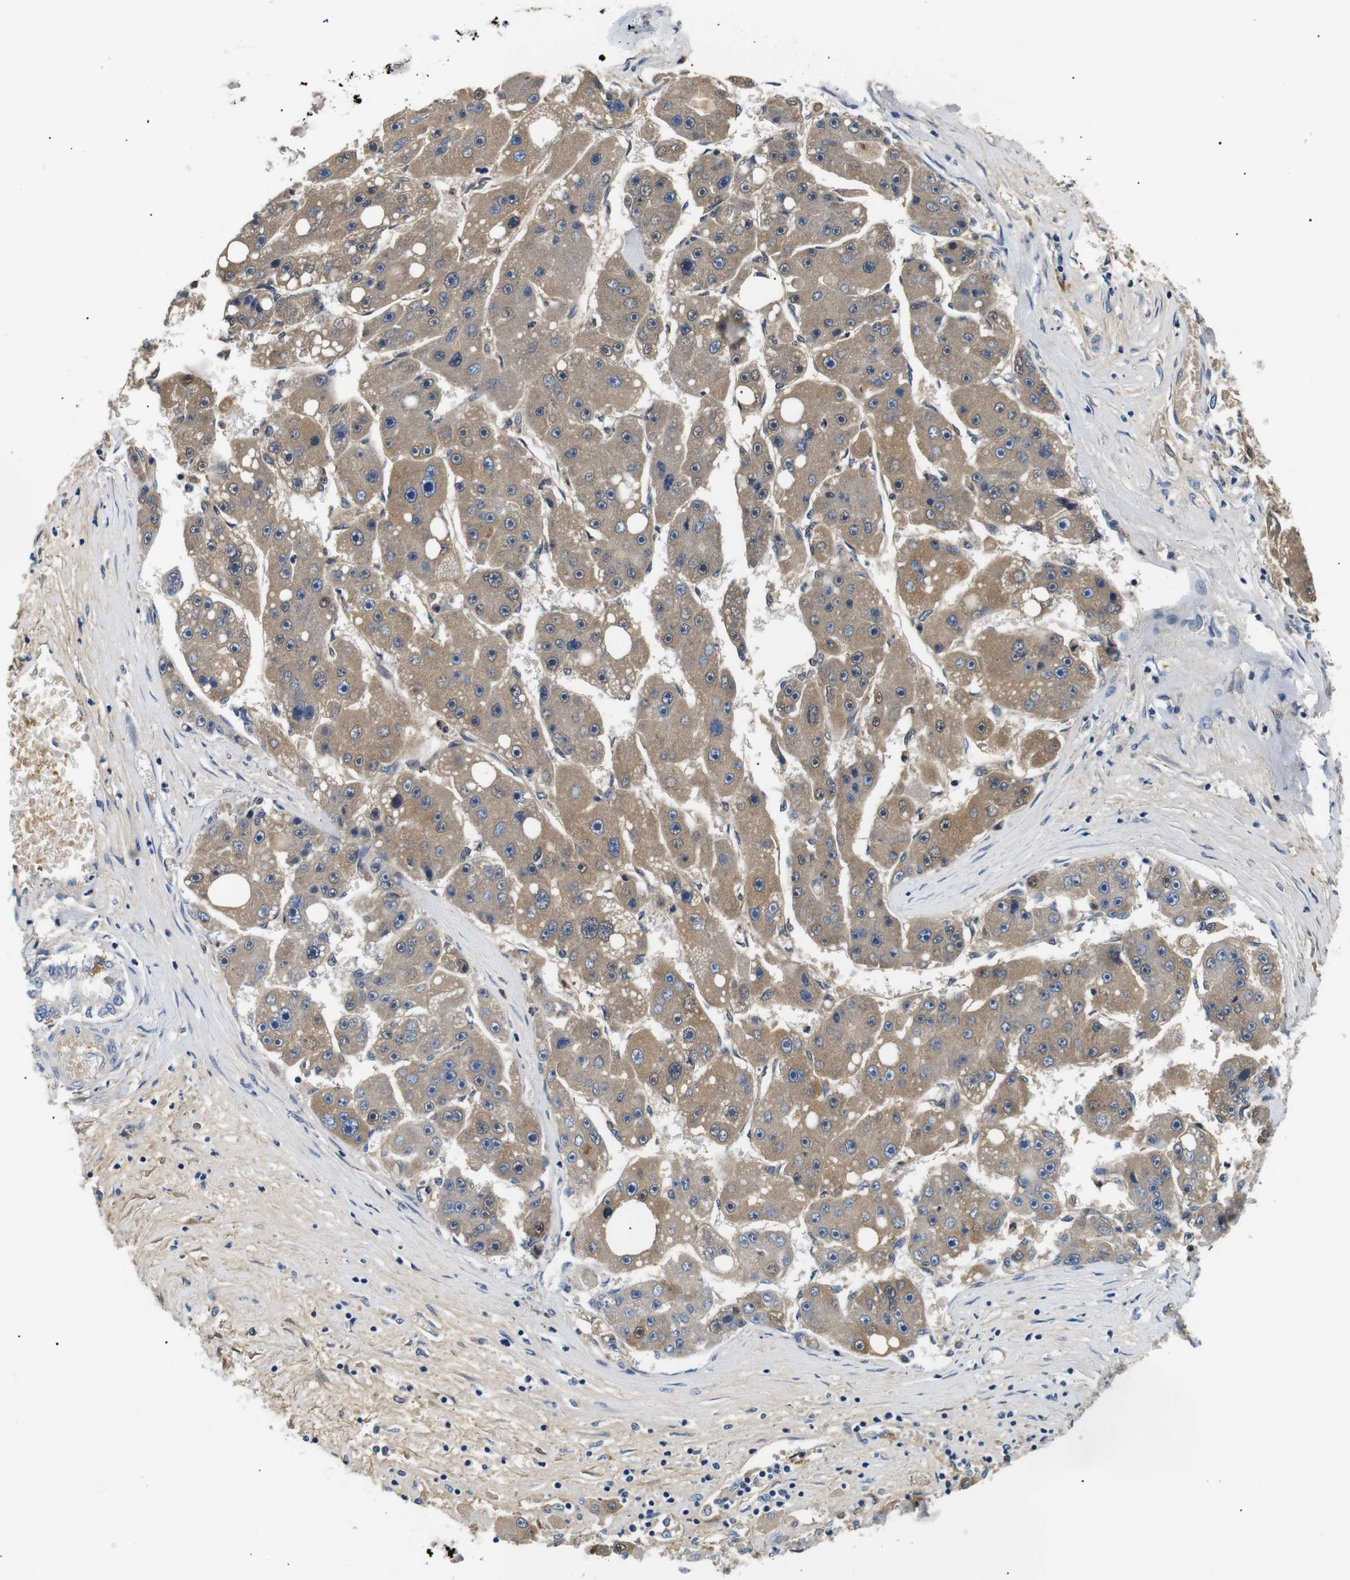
{"staining": {"intensity": "weak", "quantity": ">75%", "location": "cytoplasmic/membranous"}, "tissue": "liver cancer", "cell_type": "Tumor cells", "image_type": "cancer", "snomed": [{"axis": "morphology", "description": "Carcinoma, Hepatocellular, NOS"}, {"axis": "topography", "description": "Liver"}], "caption": "Liver hepatocellular carcinoma stained for a protein (brown) demonstrates weak cytoplasmic/membranous positive expression in approximately >75% of tumor cells.", "gene": "LHCGR", "patient": {"sex": "female", "age": 61}}